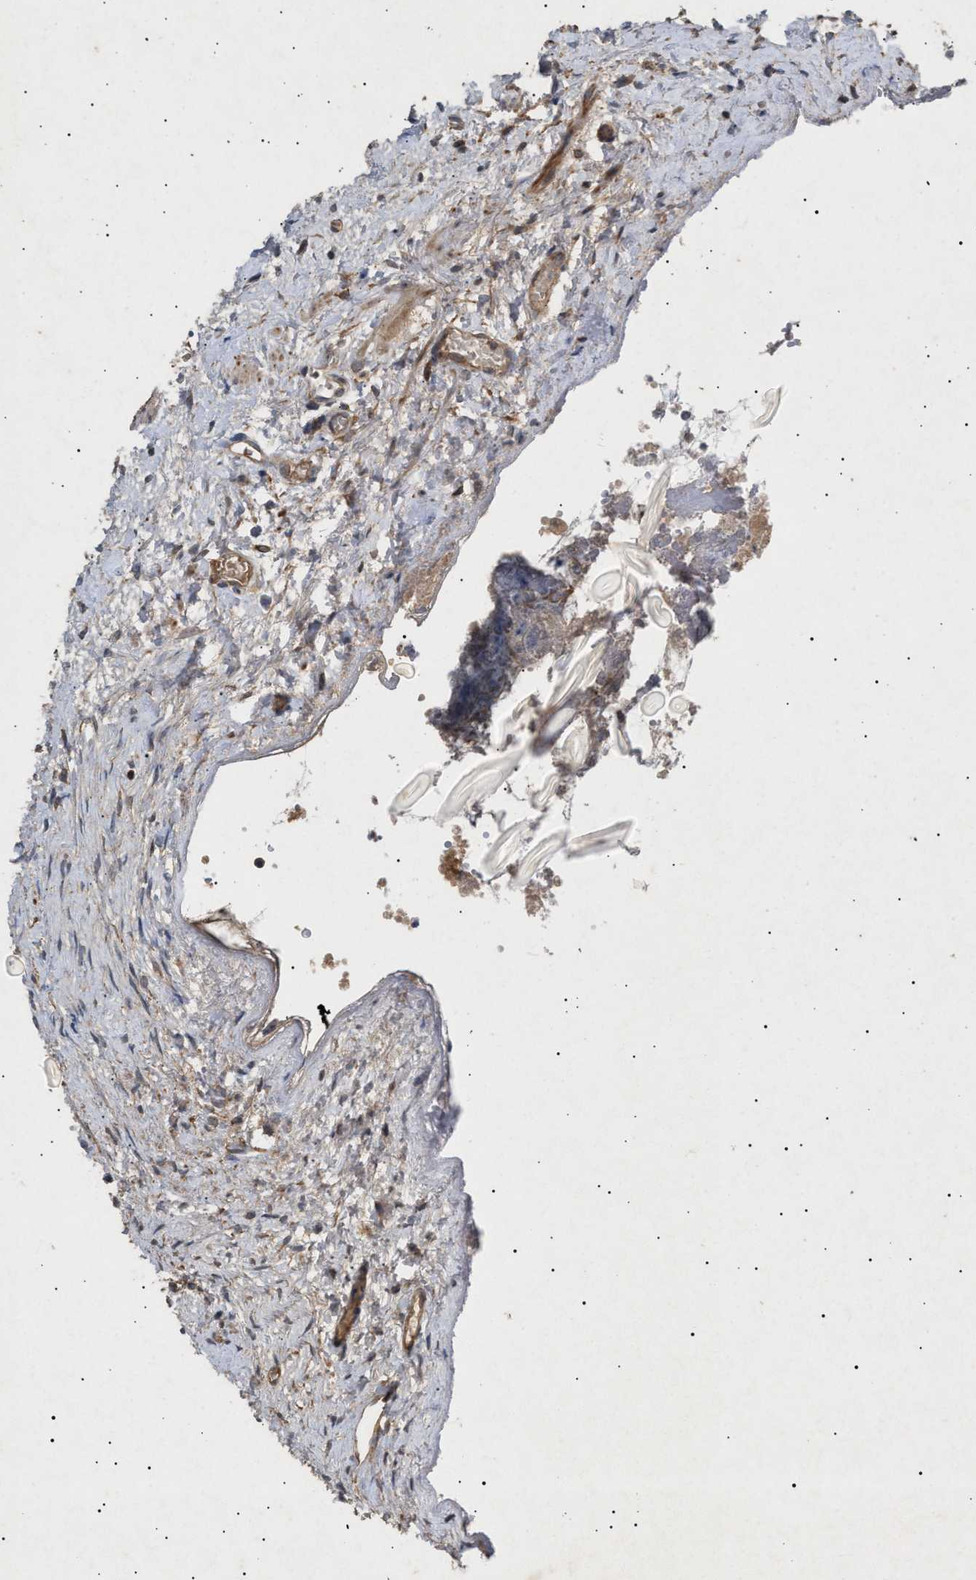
{"staining": {"intensity": "moderate", "quantity": ">75%", "location": "cytoplasmic/membranous"}, "tissue": "ovary", "cell_type": "Follicle cells", "image_type": "normal", "snomed": [{"axis": "morphology", "description": "Normal tissue, NOS"}, {"axis": "topography", "description": "Ovary"}], "caption": "Protein staining of benign ovary shows moderate cytoplasmic/membranous positivity in about >75% of follicle cells.", "gene": "SIRT5", "patient": {"sex": "female", "age": 33}}